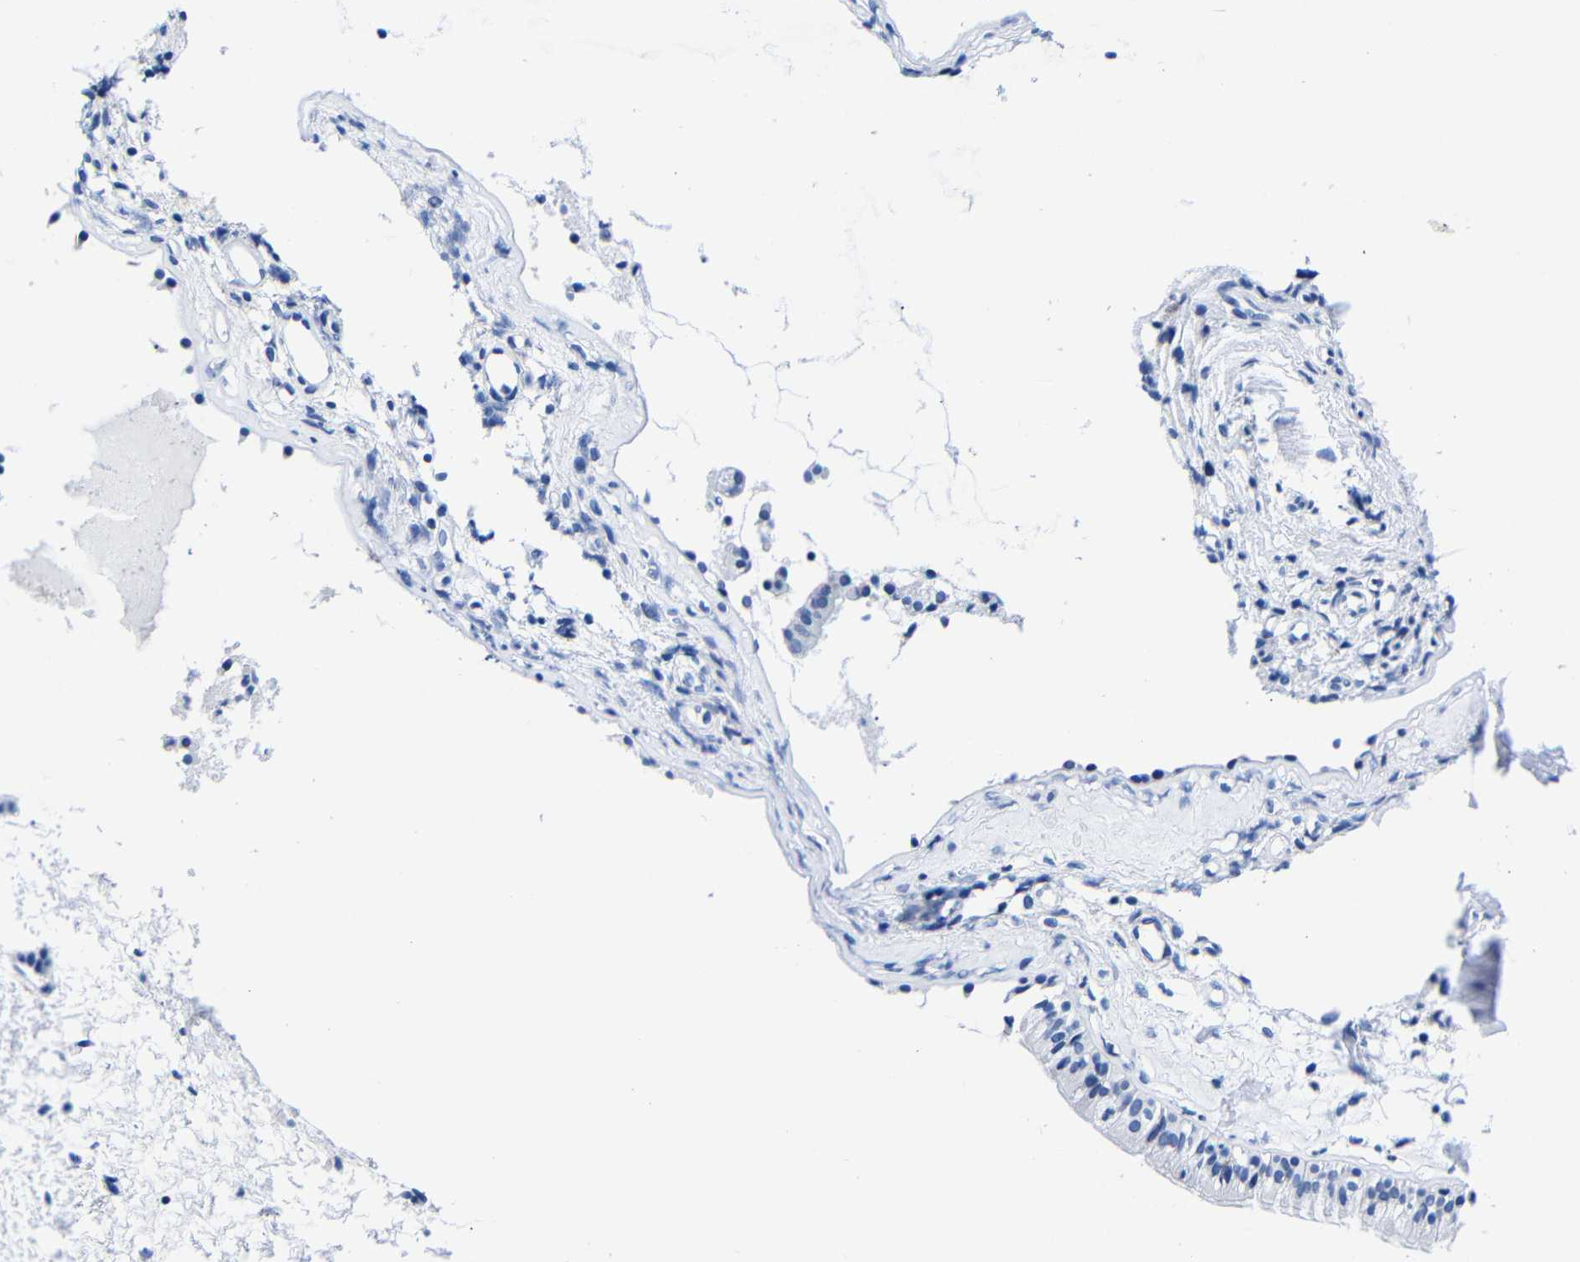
{"staining": {"intensity": "negative", "quantity": "none", "location": "none"}, "tissue": "nasopharynx", "cell_type": "Respiratory epithelial cells", "image_type": "normal", "snomed": [{"axis": "morphology", "description": "Normal tissue, NOS"}, {"axis": "topography", "description": "Nasopharynx"}], "caption": "The histopathology image shows no staining of respiratory epithelial cells in unremarkable nasopharynx. (DAB immunohistochemistry (IHC) with hematoxylin counter stain).", "gene": "CLEC4G", "patient": {"sex": "male", "age": 21}}